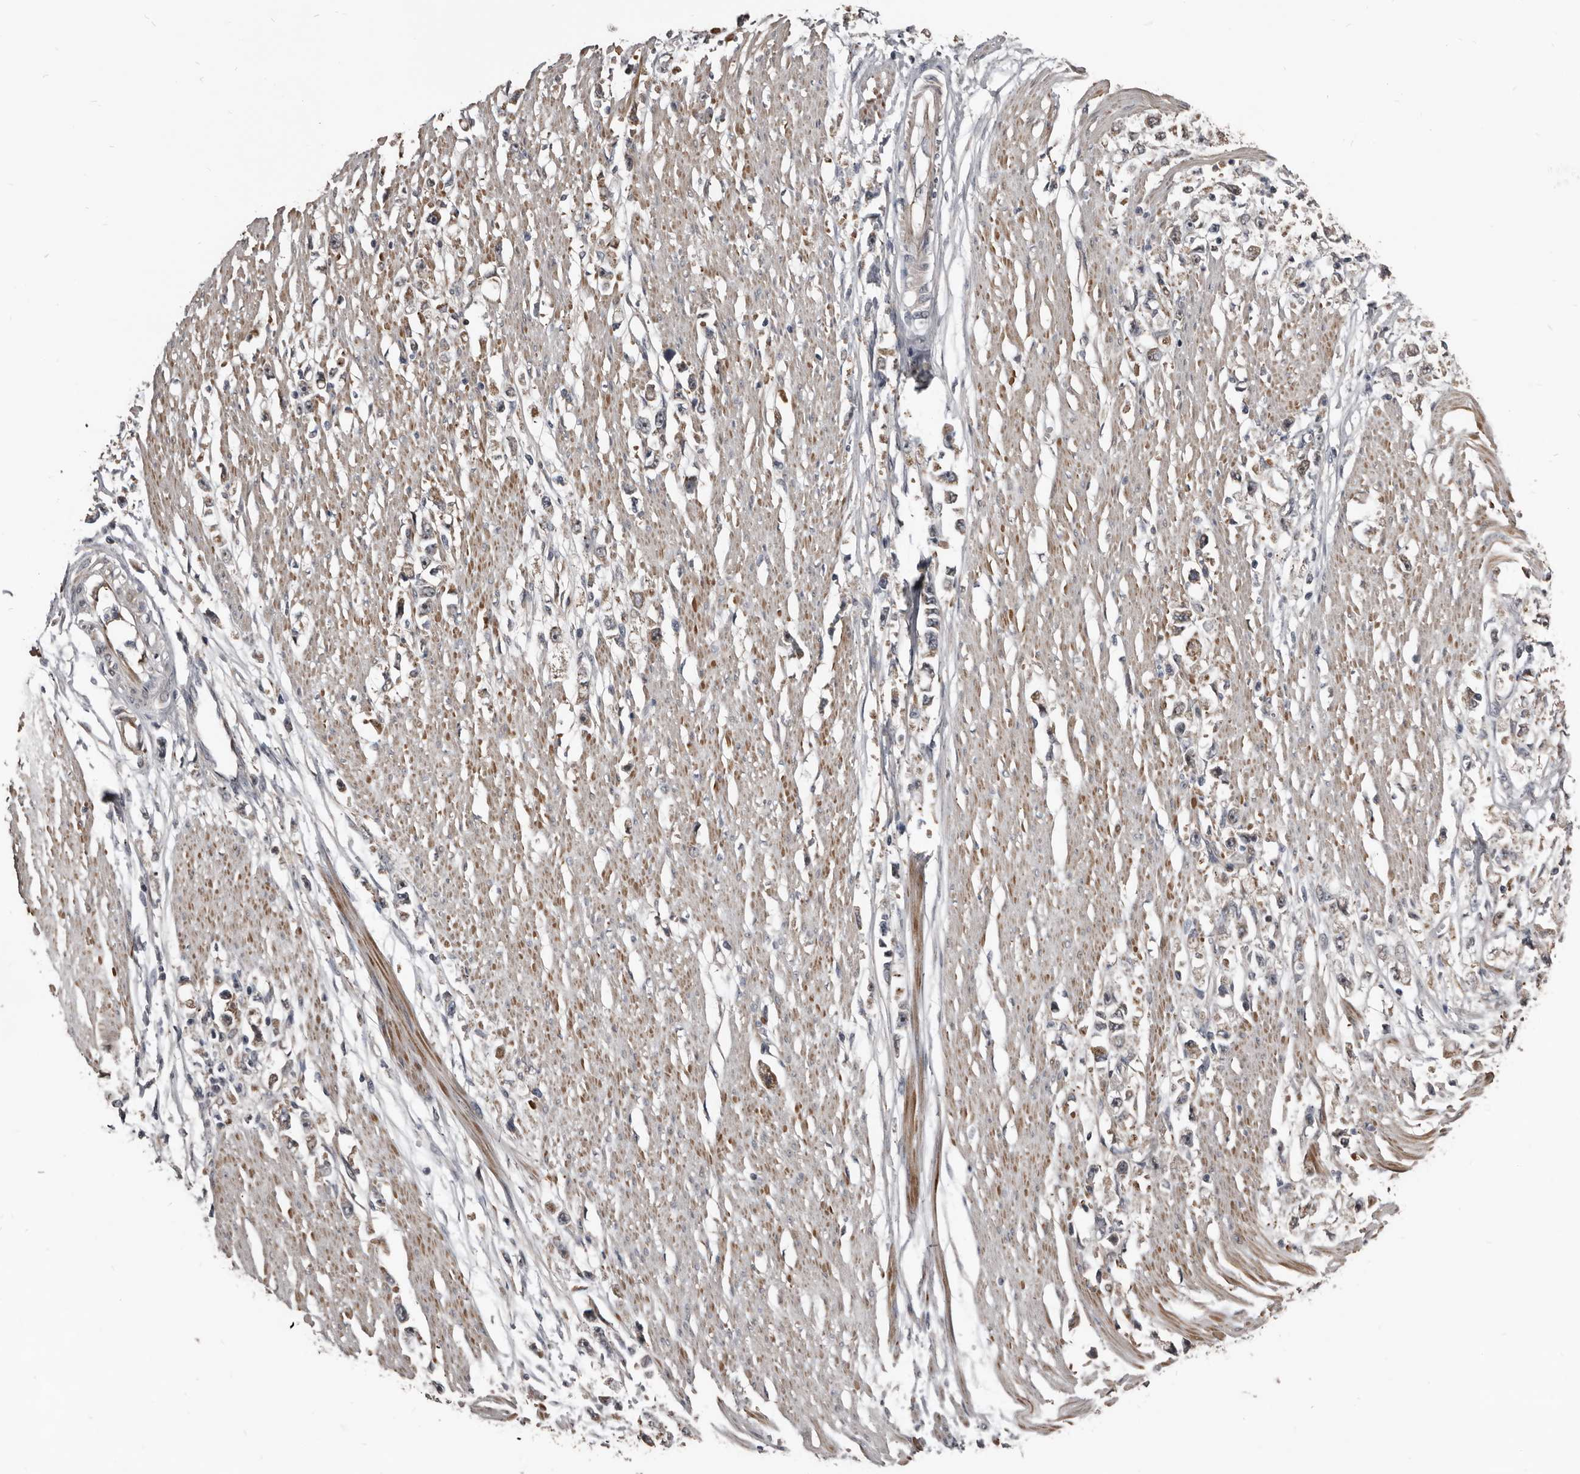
{"staining": {"intensity": "weak", "quantity": "25%-75%", "location": "cytoplasmic/membranous"}, "tissue": "stomach cancer", "cell_type": "Tumor cells", "image_type": "cancer", "snomed": [{"axis": "morphology", "description": "Adenocarcinoma, NOS"}, {"axis": "topography", "description": "Stomach"}], "caption": "Adenocarcinoma (stomach) stained with a brown dye shows weak cytoplasmic/membranous positive staining in approximately 25%-75% of tumor cells.", "gene": "DHPS", "patient": {"sex": "female", "age": 59}}